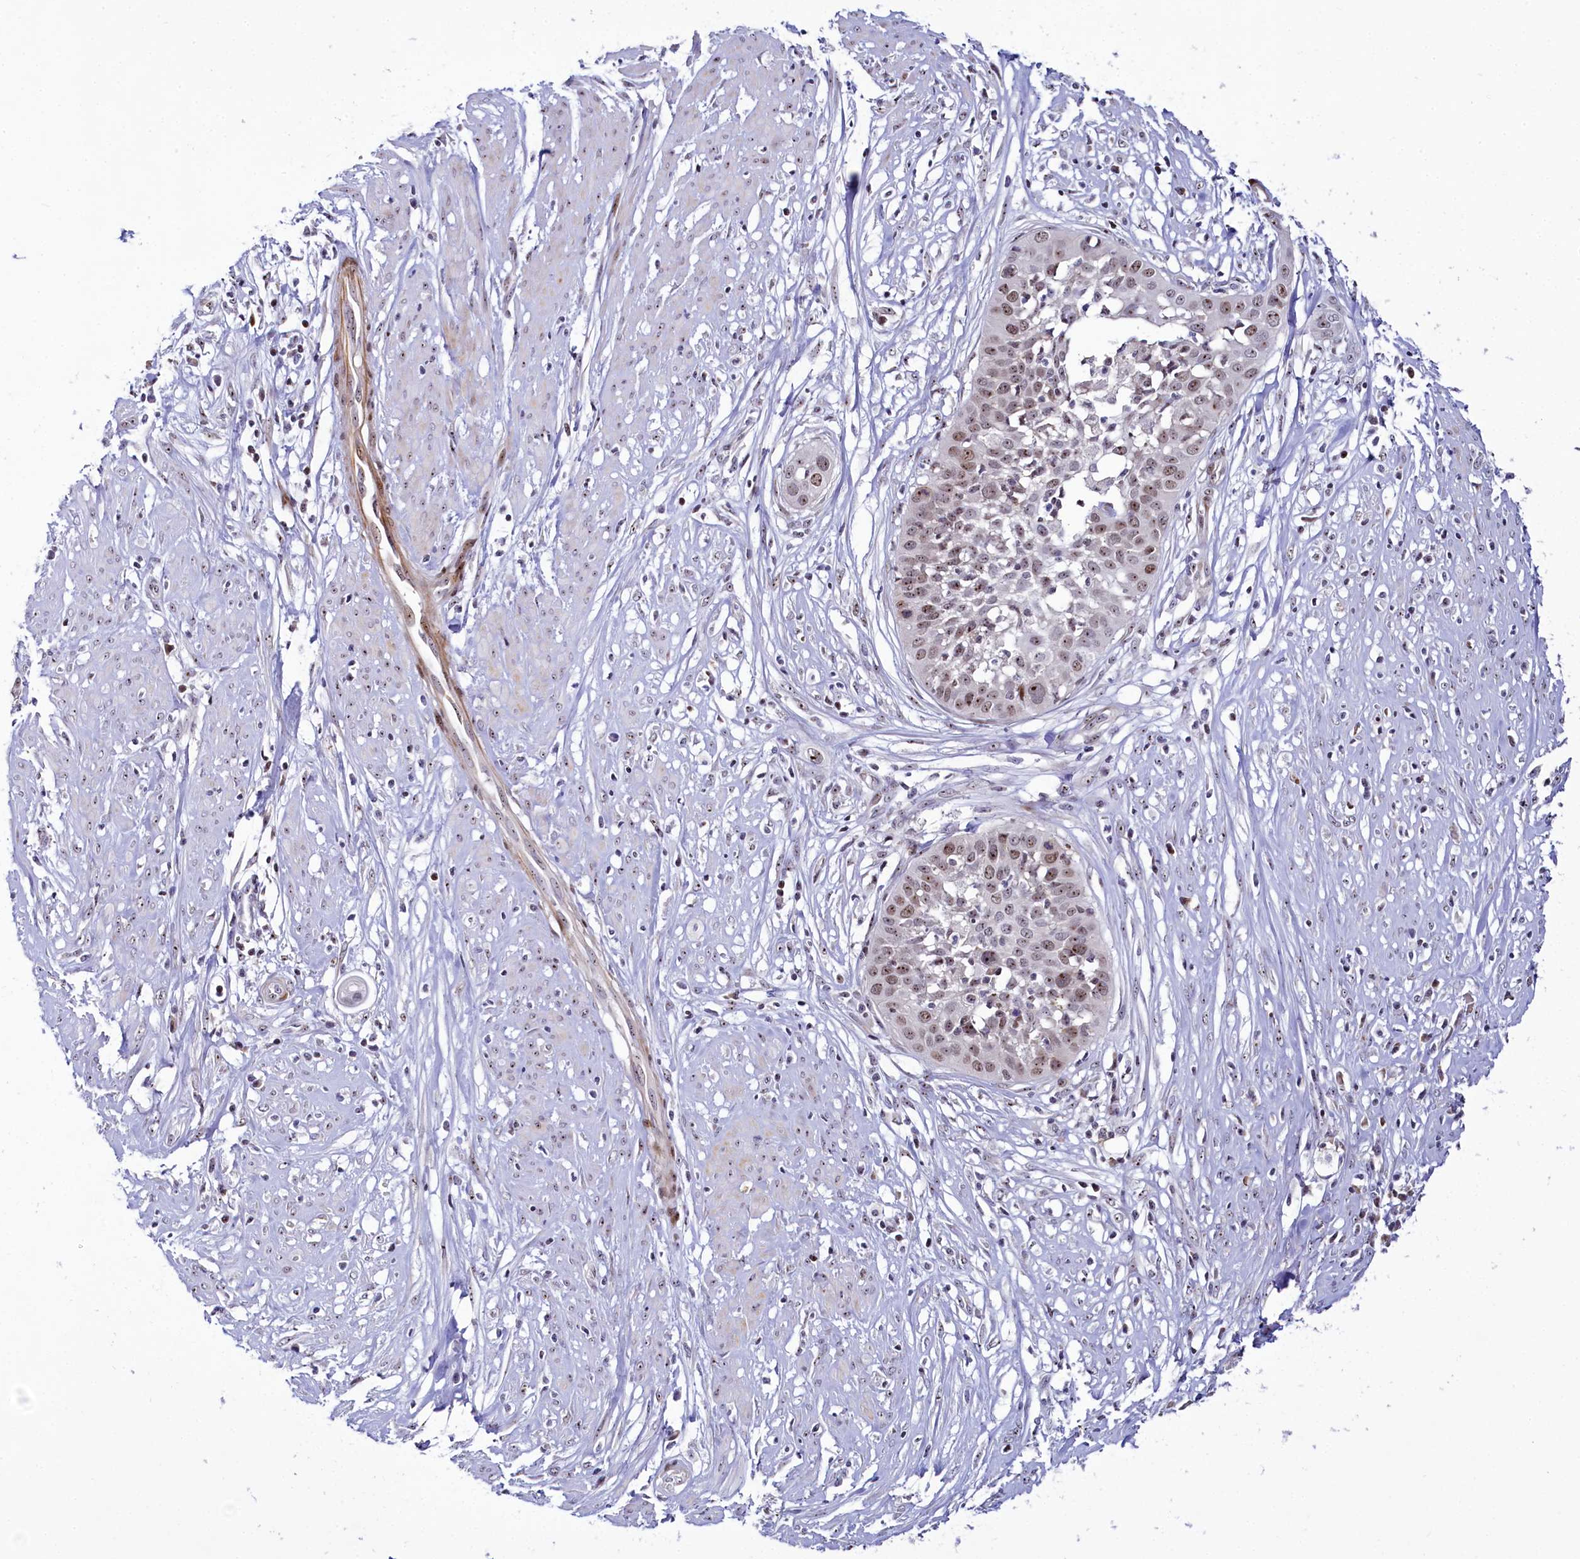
{"staining": {"intensity": "weak", "quantity": ">75%", "location": "nuclear"}, "tissue": "cervical cancer", "cell_type": "Tumor cells", "image_type": "cancer", "snomed": [{"axis": "morphology", "description": "Squamous cell carcinoma, NOS"}, {"axis": "topography", "description": "Cervix"}], "caption": "The image displays staining of cervical squamous cell carcinoma, revealing weak nuclear protein staining (brown color) within tumor cells.", "gene": "TCOF1", "patient": {"sex": "female", "age": 34}}